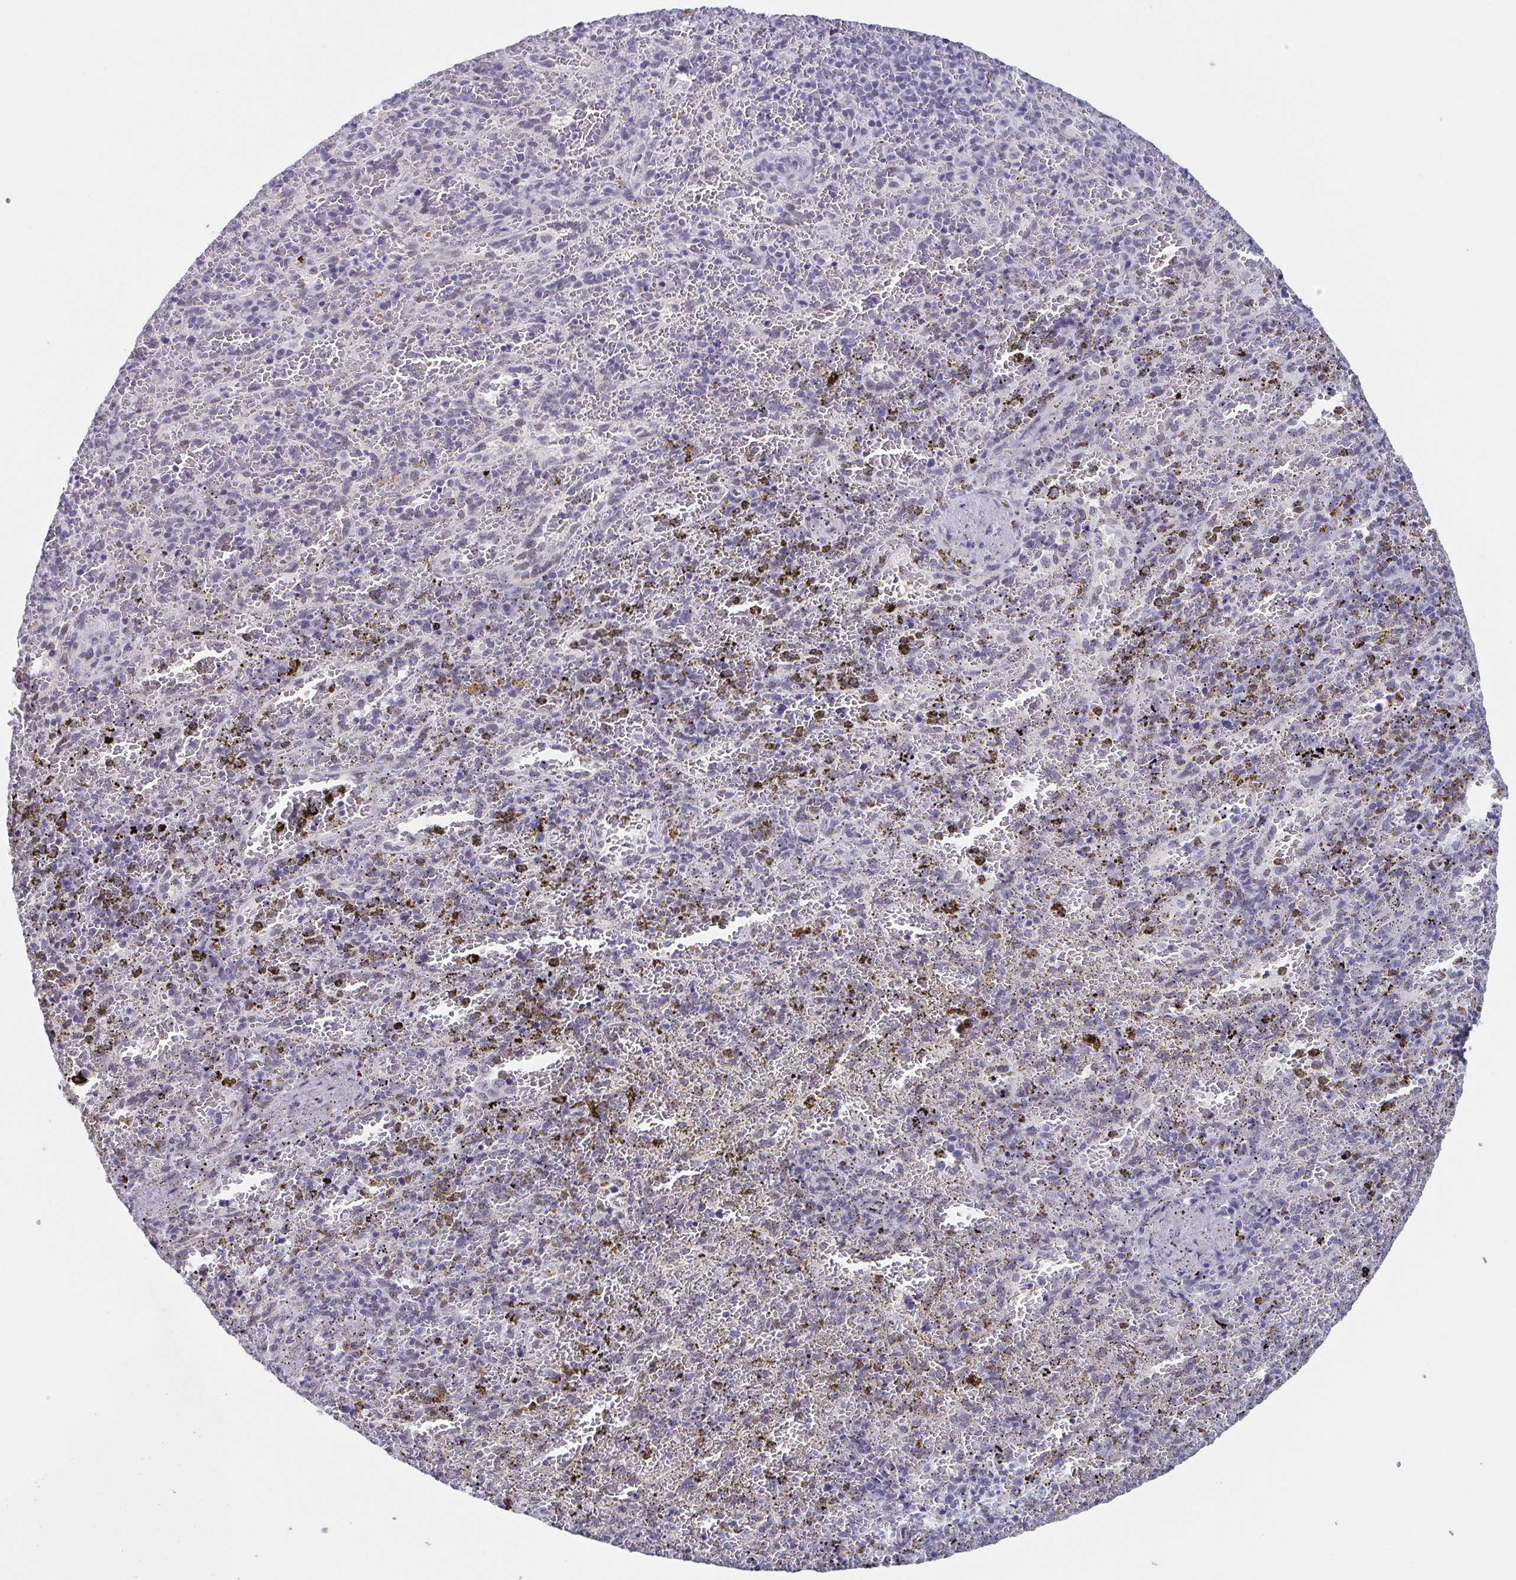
{"staining": {"intensity": "negative", "quantity": "none", "location": "none"}, "tissue": "spleen", "cell_type": "Cells in red pulp", "image_type": "normal", "snomed": [{"axis": "morphology", "description": "Normal tissue, NOS"}, {"axis": "topography", "description": "Spleen"}], "caption": "This micrograph is of unremarkable spleen stained with immunohistochemistry (IHC) to label a protein in brown with the nuclei are counter-stained blue. There is no expression in cells in red pulp.", "gene": "TMEM92", "patient": {"sex": "female", "age": 50}}